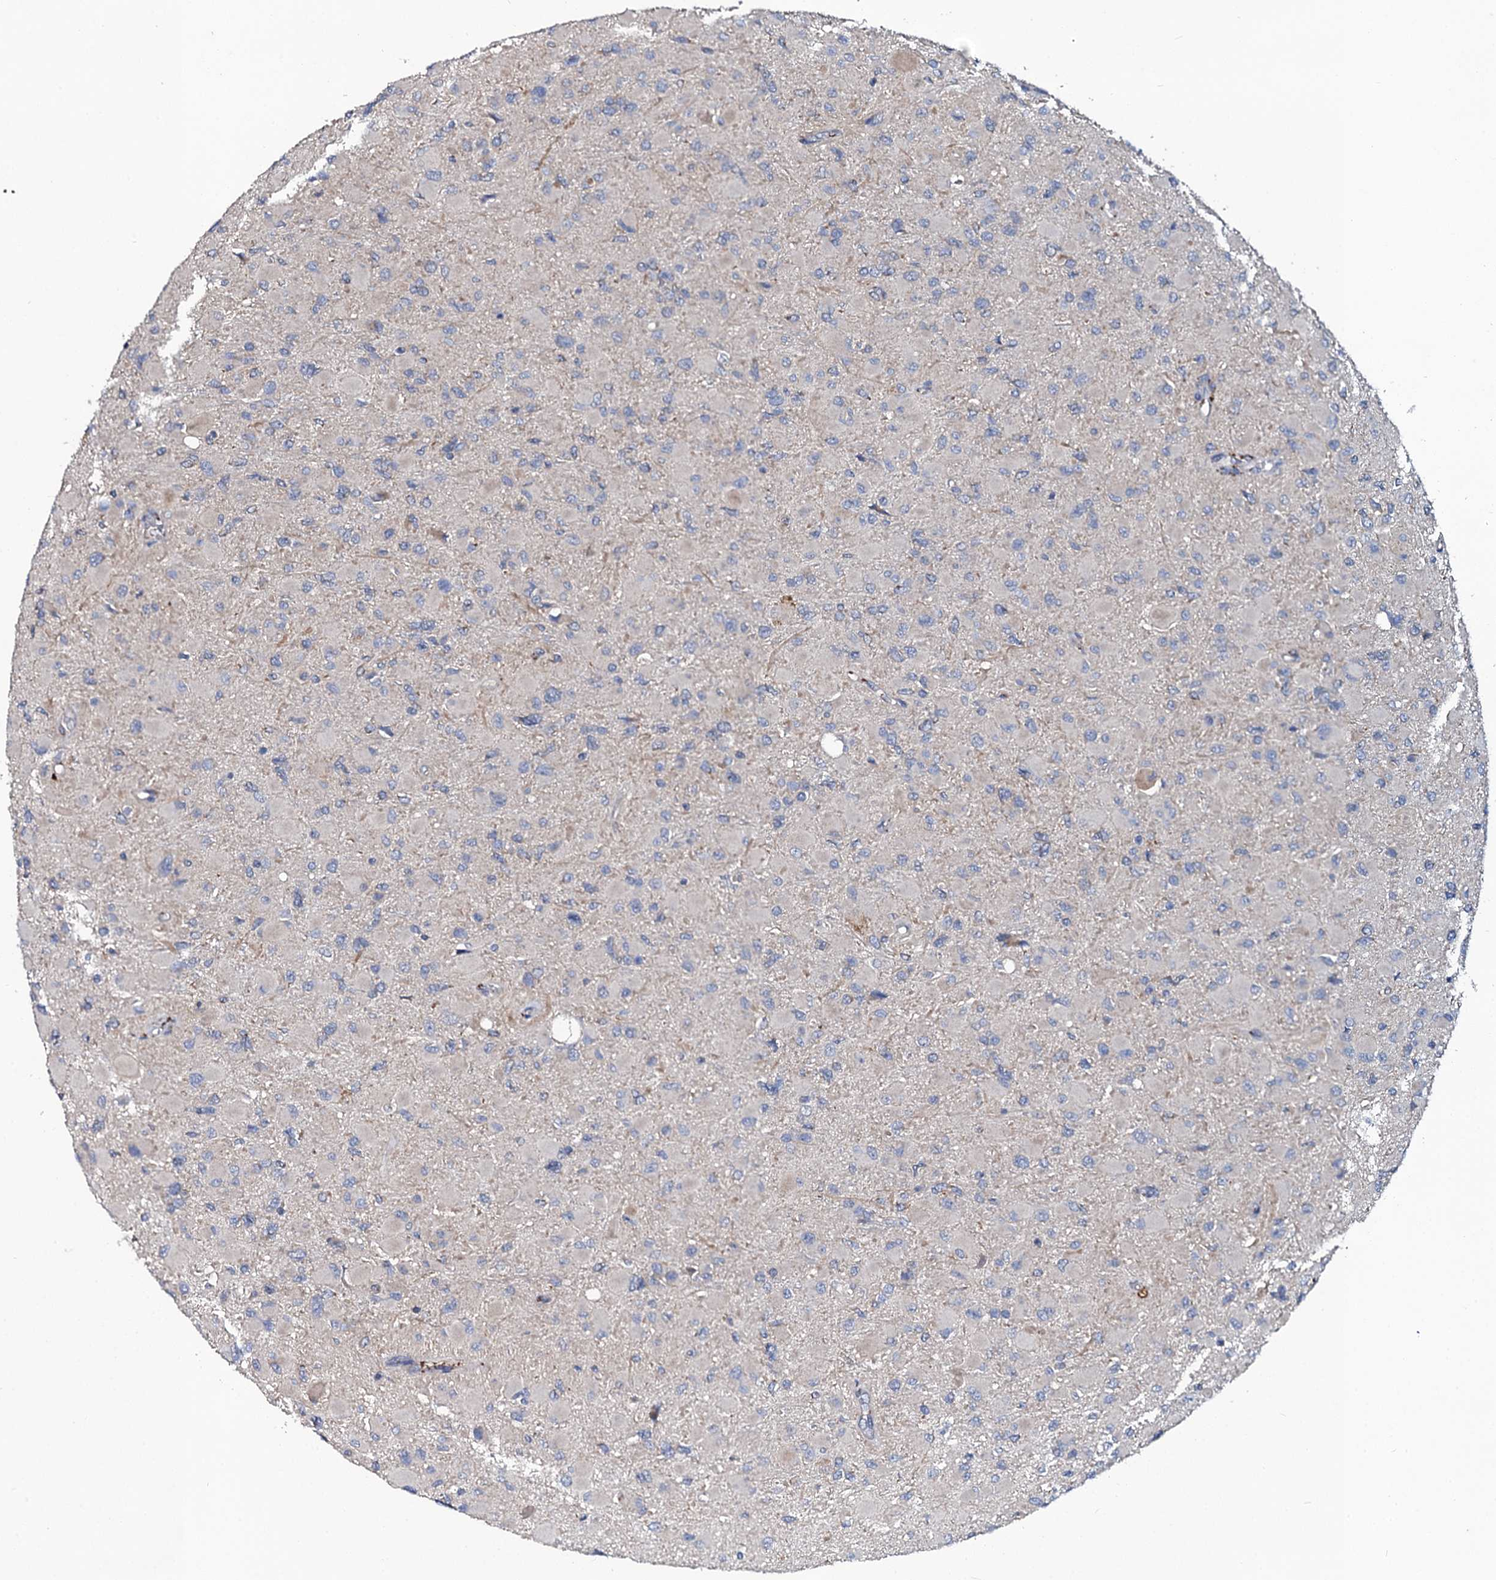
{"staining": {"intensity": "negative", "quantity": "none", "location": "none"}, "tissue": "glioma", "cell_type": "Tumor cells", "image_type": "cancer", "snomed": [{"axis": "morphology", "description": "Glioma, malignant, High grade"}, {"axis": "topography", "description": "Cerebral cortex"}], "caption": "Immunohistochemical staining of glioma shows no significant positivity in tumor cells.", "gene": "GLCE", "patient": {"sex": "female", "age": 36}}